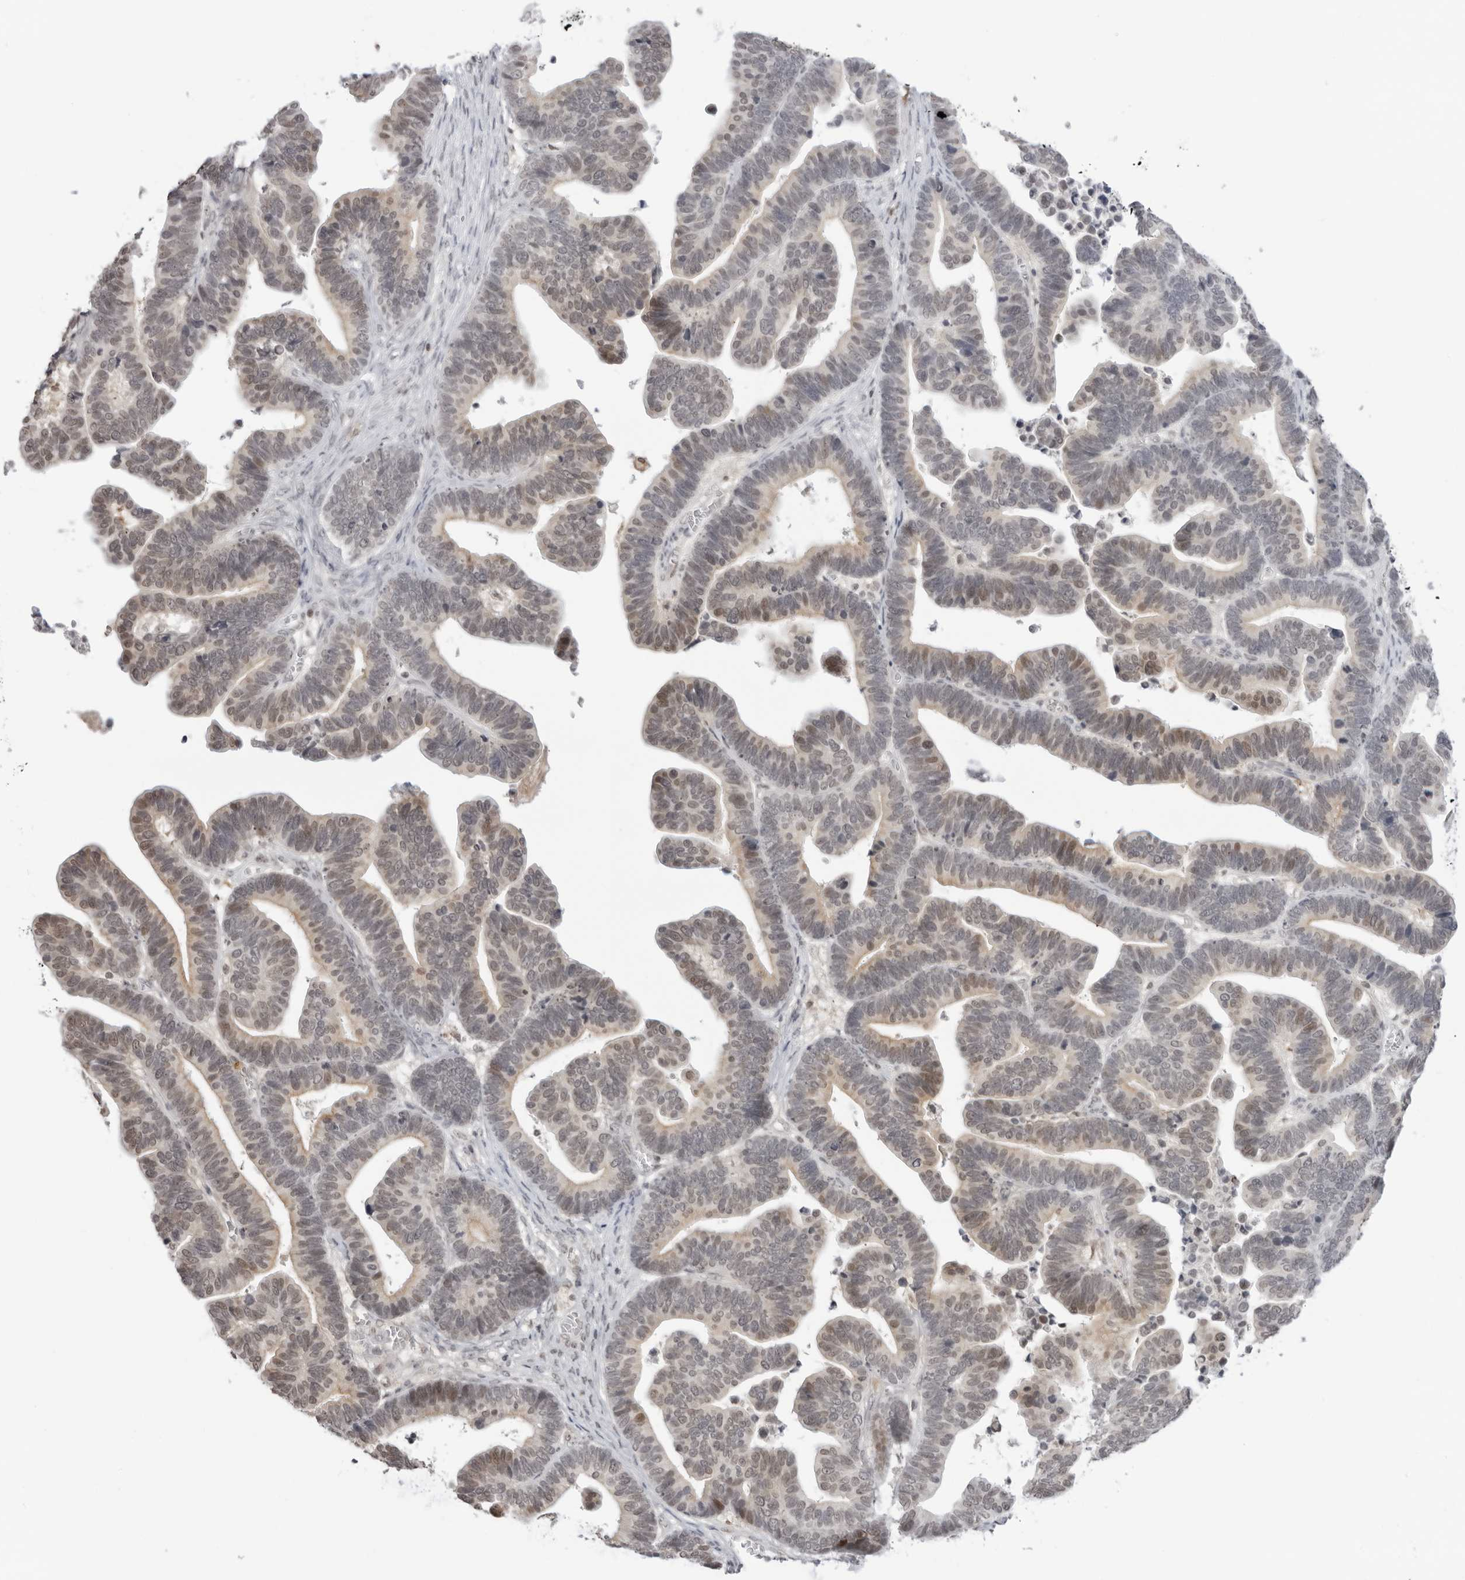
{"staining": {"intensity": "weak", "quantity": "25%-75%", "location": "cytoplasmic/membranous,nuclear"}, "tissue": "ovarian cancer", "cell_type": "Tumor cells", "image_type": "cancer", "snomed": [{"axis": "morphology", "description": "Cystadenocarcinoma, serous, NOS"}, {"axis": "topography", "description": "Ovary"}], "caption": "IHC micrograph of neoplastic tissue: ovarian cancer (serous cystadenocarcinoma) stained using IHC displays low levels of weak protein expression localized specifically in the cytoplasmic/membranous and nuclear of tumor cells, appearing as a cytoplasmic/membranous and nuclear brown color.", "gene": "RNF146", "patient": {"sex": "female", "age": 56}}